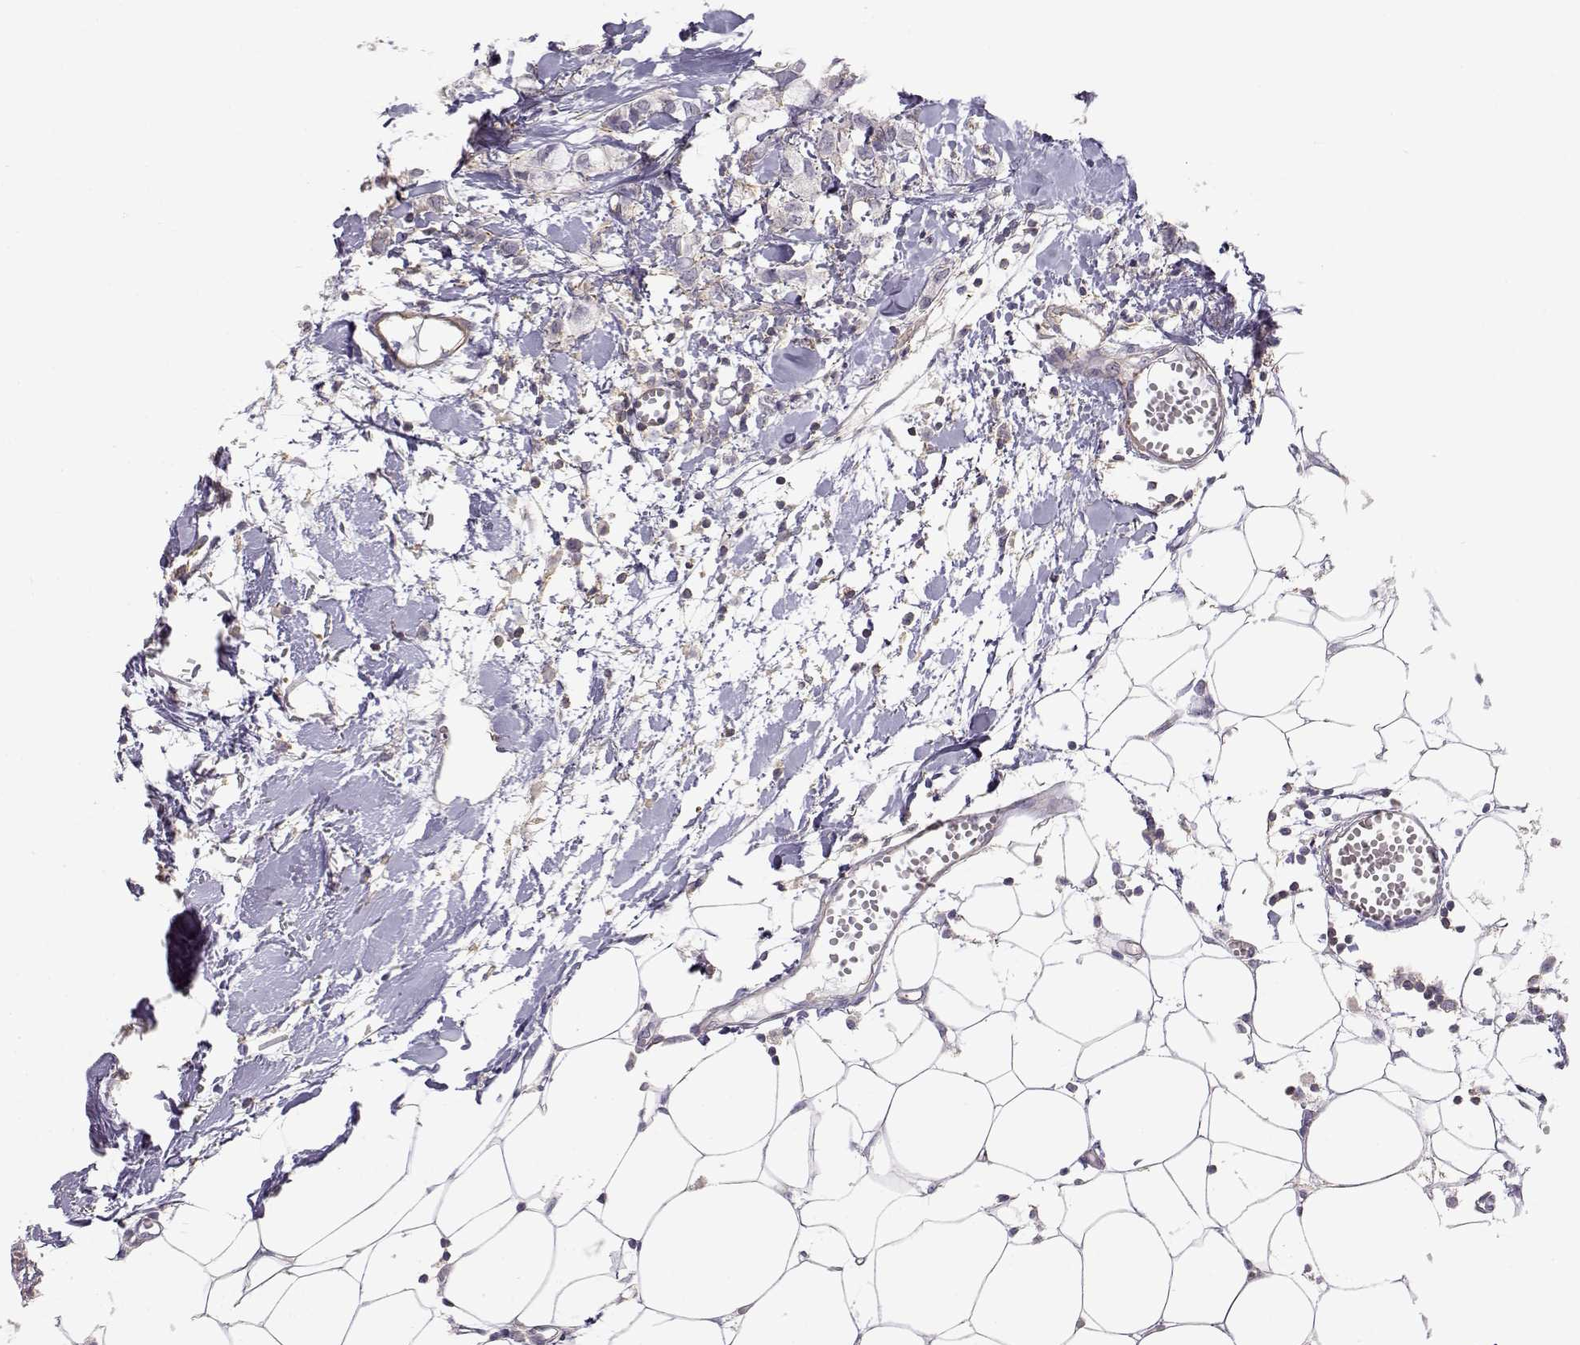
{"staining": {"intensity": "negative", "quantity": "none", "location": "none"}, "tissue": "breast cancer", "cell_type": "Tumor cells", "image_type": "cancer", "snomed": [{"axis": "morphology", "description": "Duct carcinoma"}, {"axis": "topography", "description": "Breast"}], "caption": "DAB (3,3'-diaminobenzidine) immunohistochemical staining of breast intraductal carcinoma reveals no significant expression in tumor cells.", "gene": "DAPL1", "patient": {"sex": "female", "age": 85}}